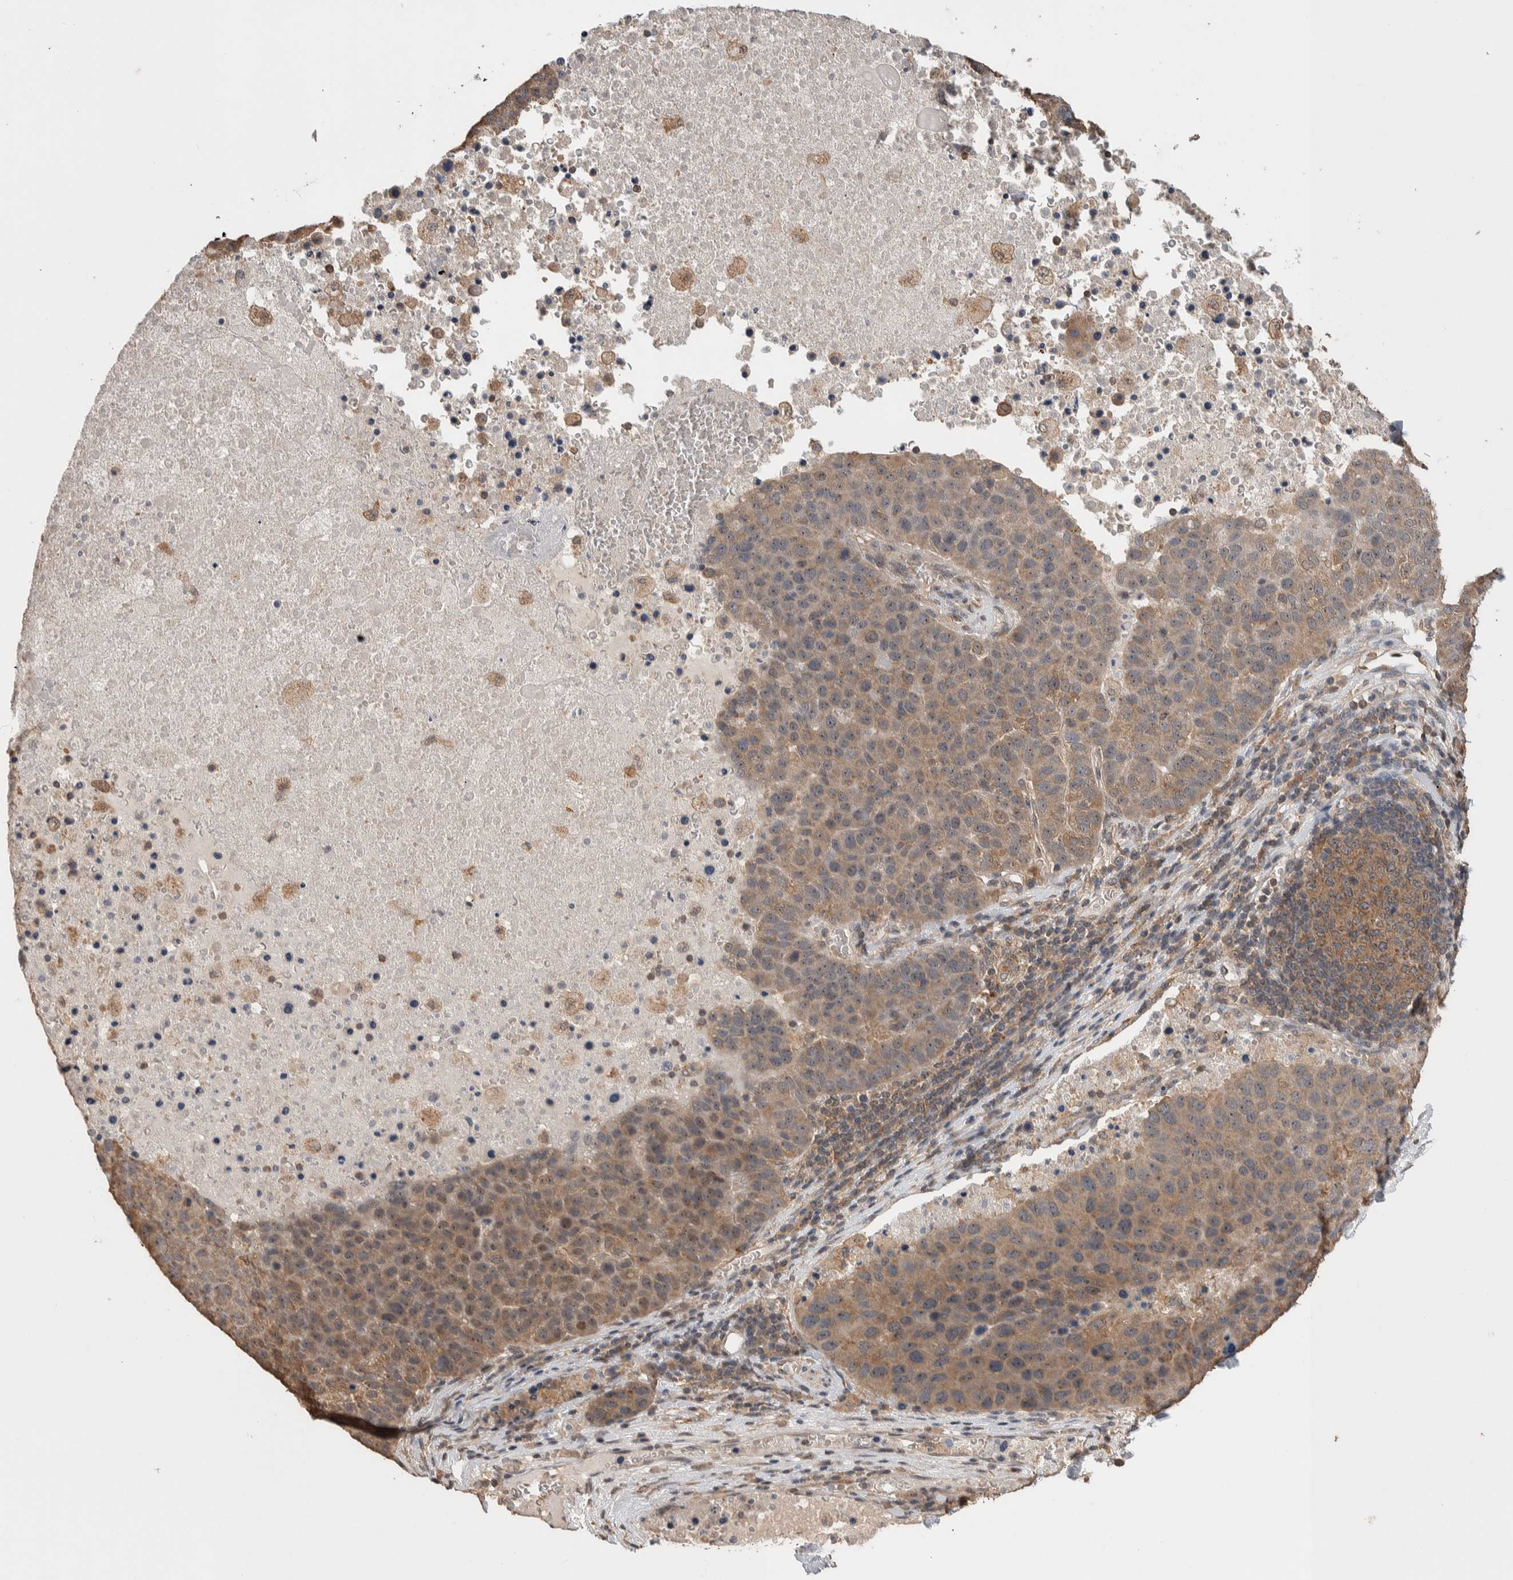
{"staining": {"intensity": "moderate", "quantity": ">75%", "location": "cytoplasmic/membranous,nuclear"}, "tissue": "pancreatic cancer", "cell_type": "Tumor cells", "image_type": "cancer", "snomed": [{"axis": "morphology", "description": "Adenocarcinoma, NOS"}, {"axis": "topography", "description": "Pancreas"}], "caption": "Pancreatic adenocarcinoma stained with IHC demonstrates moderate cytoplasmic/membranous and nuclear staining in about >75% of tumor cells.", "gene": "DVL2", "patient": {"sex": "female", "age": 61}}